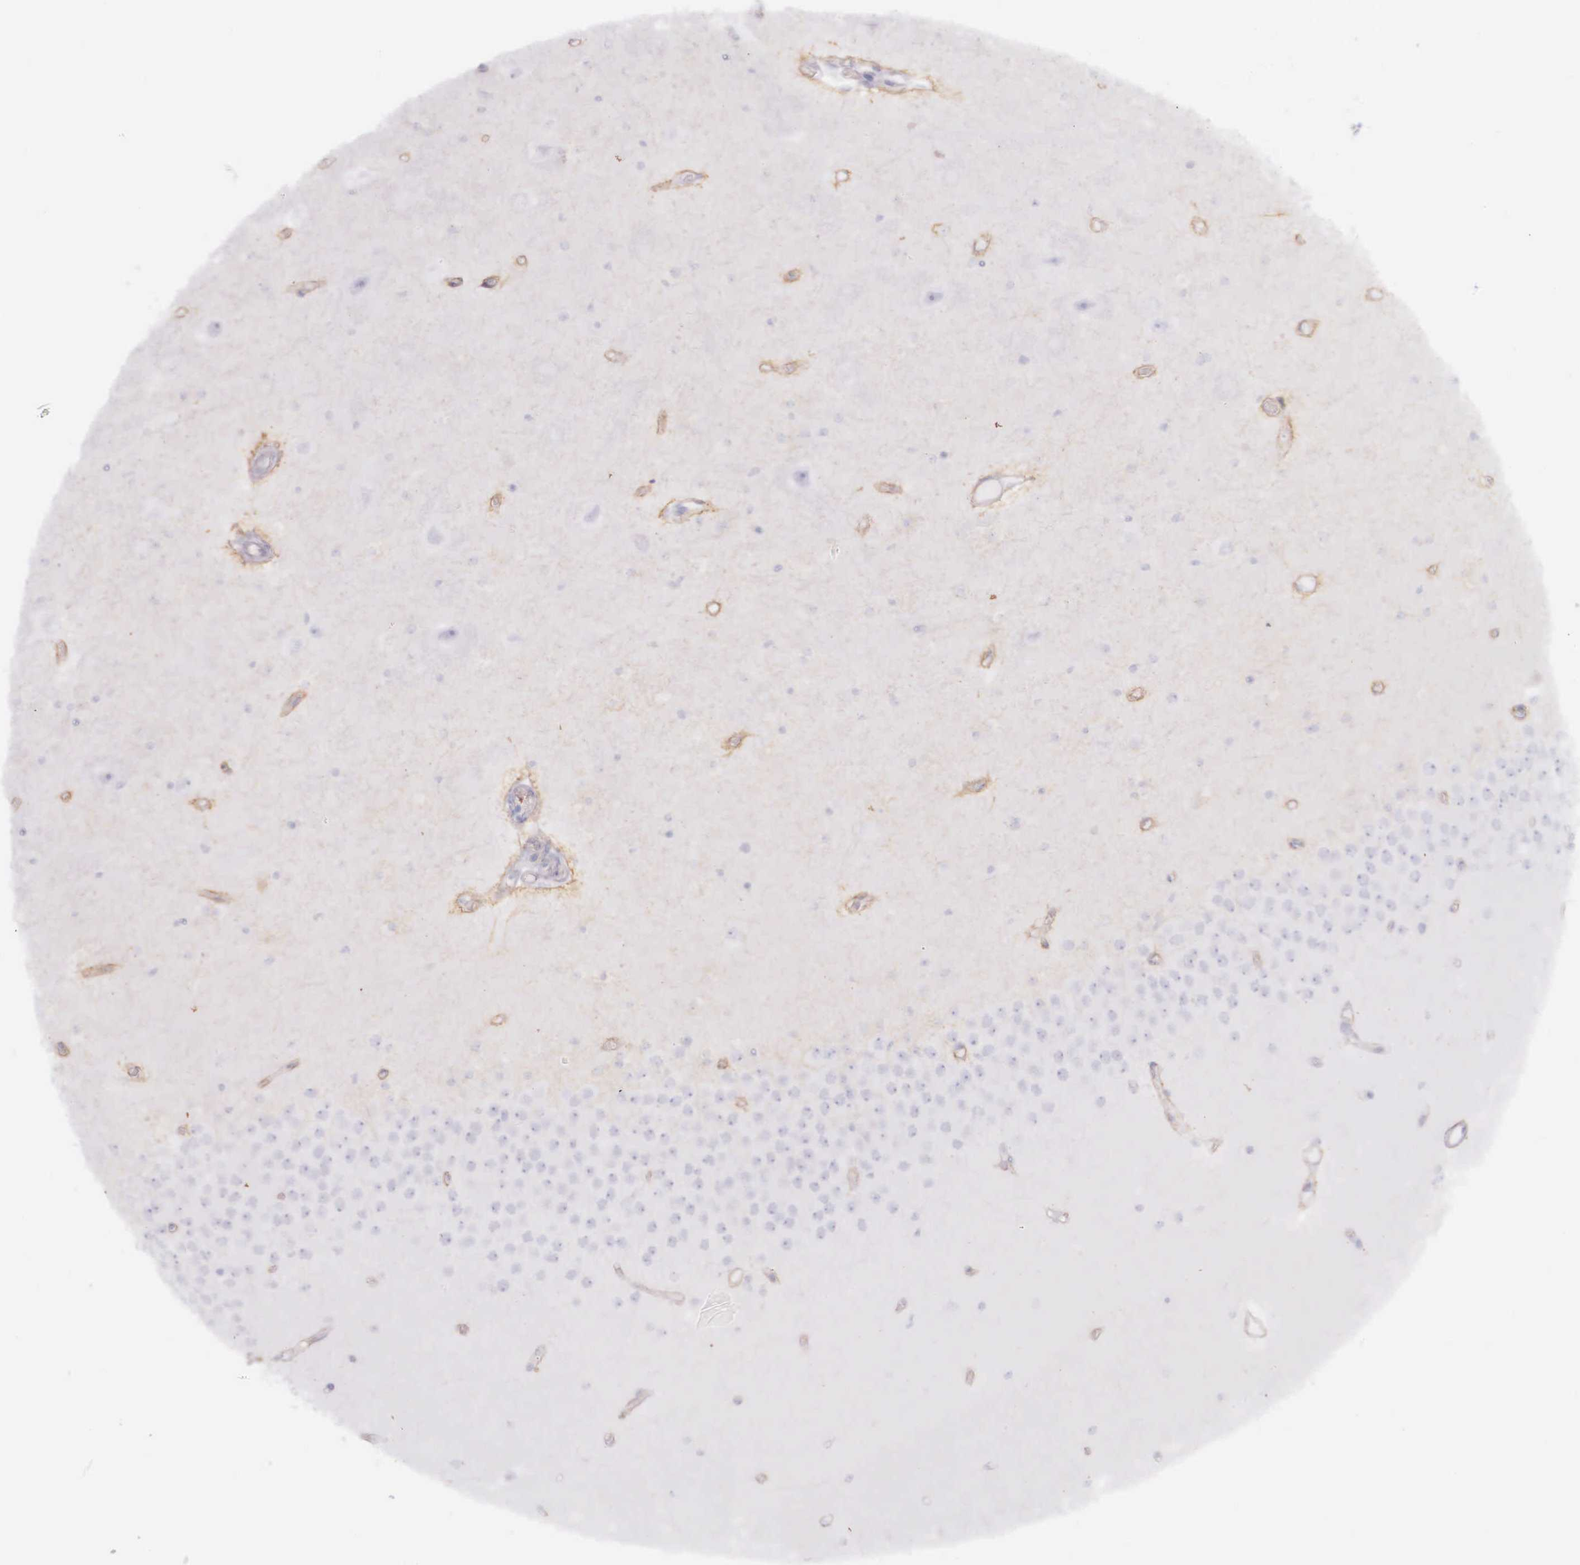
{"staining": {"intensity": "weak", "quantity": "<25%", "location": "cytoplasmic/membranous"}, "tissue": "hippocampus", "cell_type": "Glial cells", "image_type": "normal", "snomed": [{"axis": "morphology", "description": "Normal tissue, NOS"}, {"axis": "topography", "description": "Hippocampus"}], "caption": "Immunohistochemical staining of benign hippocampus displays no significant staining in glial cells. (DAB IHC, high magnification).", "gene": "KRT14", "patient": {"sex": "female", "age": 54}}